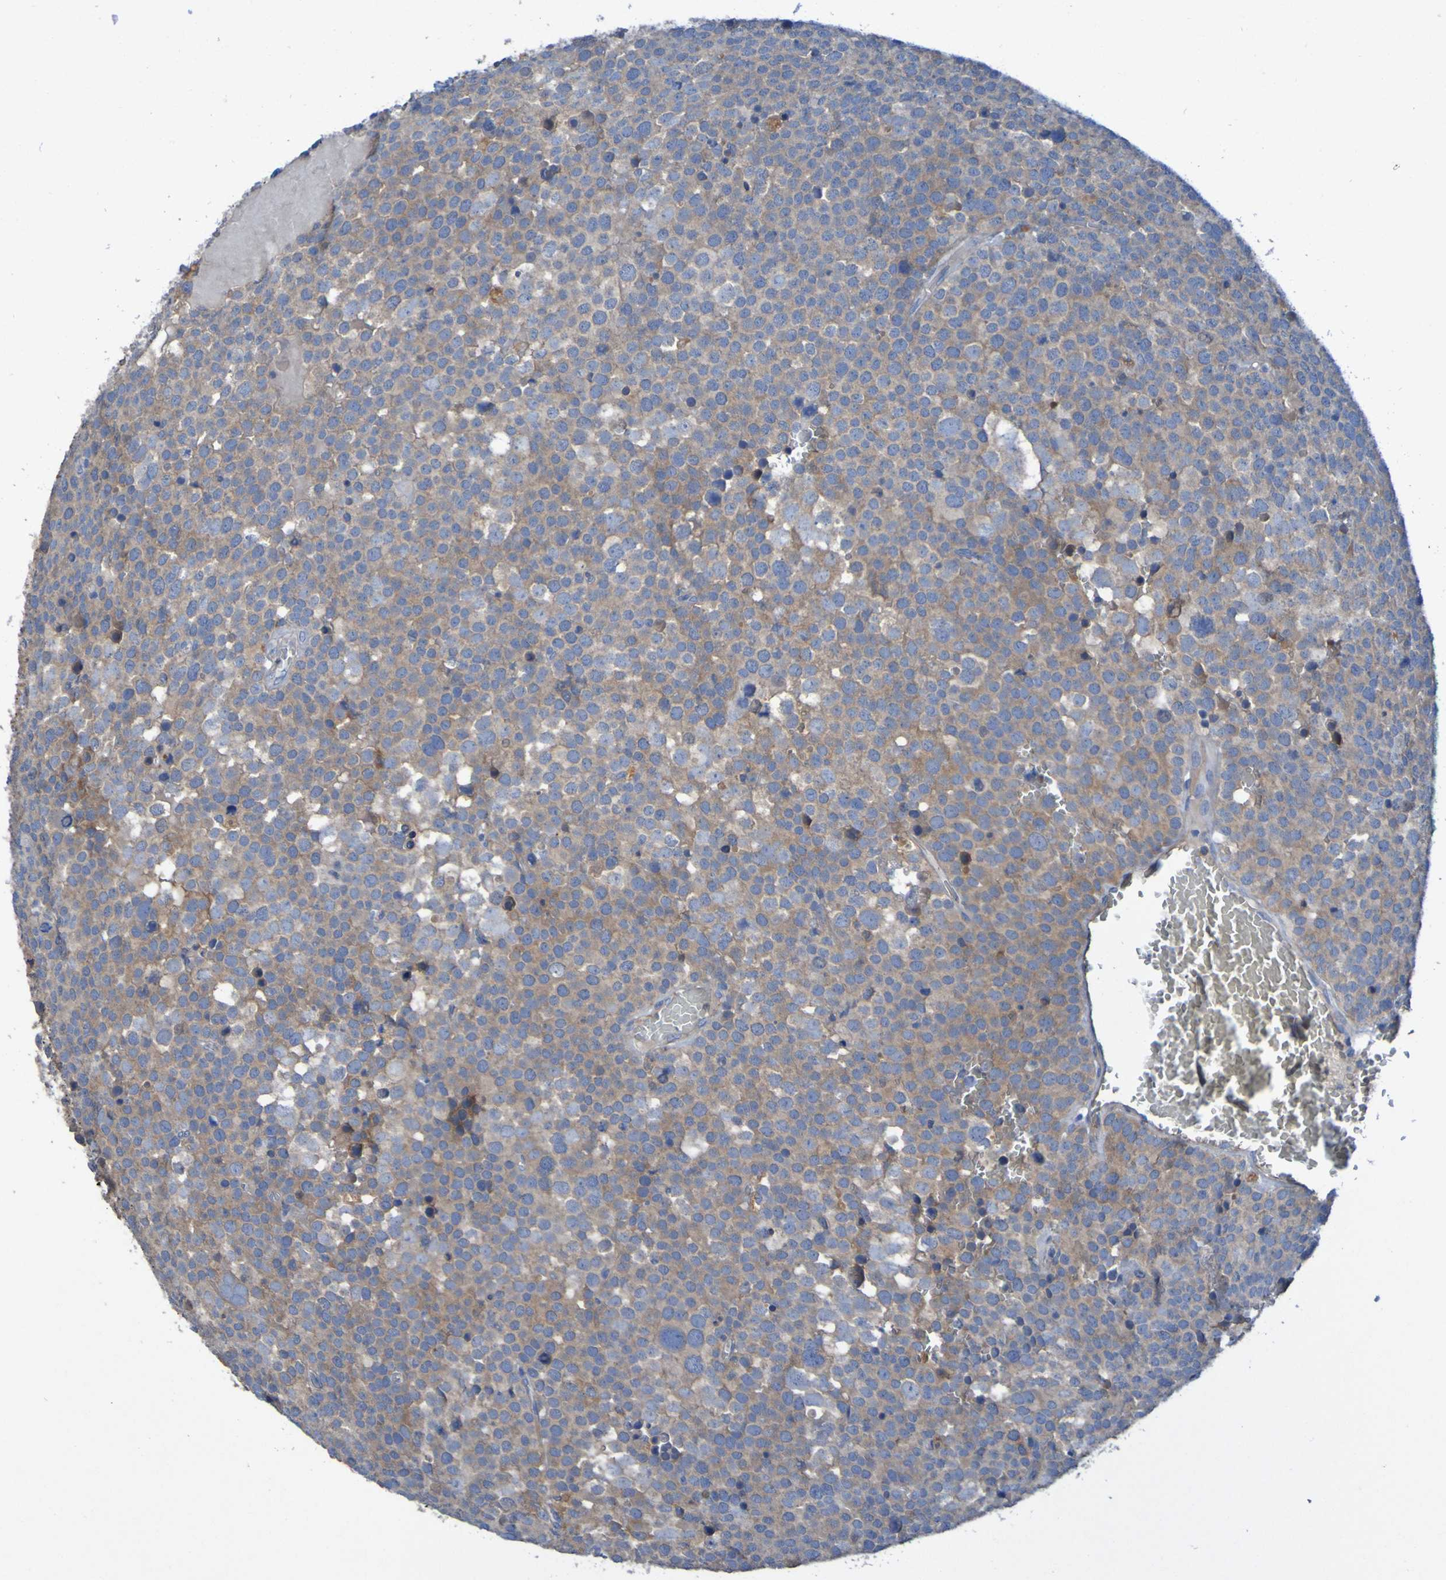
{"staining": {"intensity": "weak", "quantity": ">75%", "location": "cytoplasmic/membranous"}, "tissue": "testis cancer", "cell_type": "Tumor cells", "image_type": "cancer", "snomed": [{"axis": "morphology", "description": "Seminoma, NOS"}, {"axis": "topography", "description": "Testis"}], "caption": "This photomicrograph displays testis cancer stained with immunohistochemistry (IHC) to label a protein in brown. The cytoplasmic/membranous of tumor cells show weak positivity for the protein. Nuclei are counter-stained blue.", "gene": "ARHGEF16", "patient": {"sex": "male", "age": 71}}